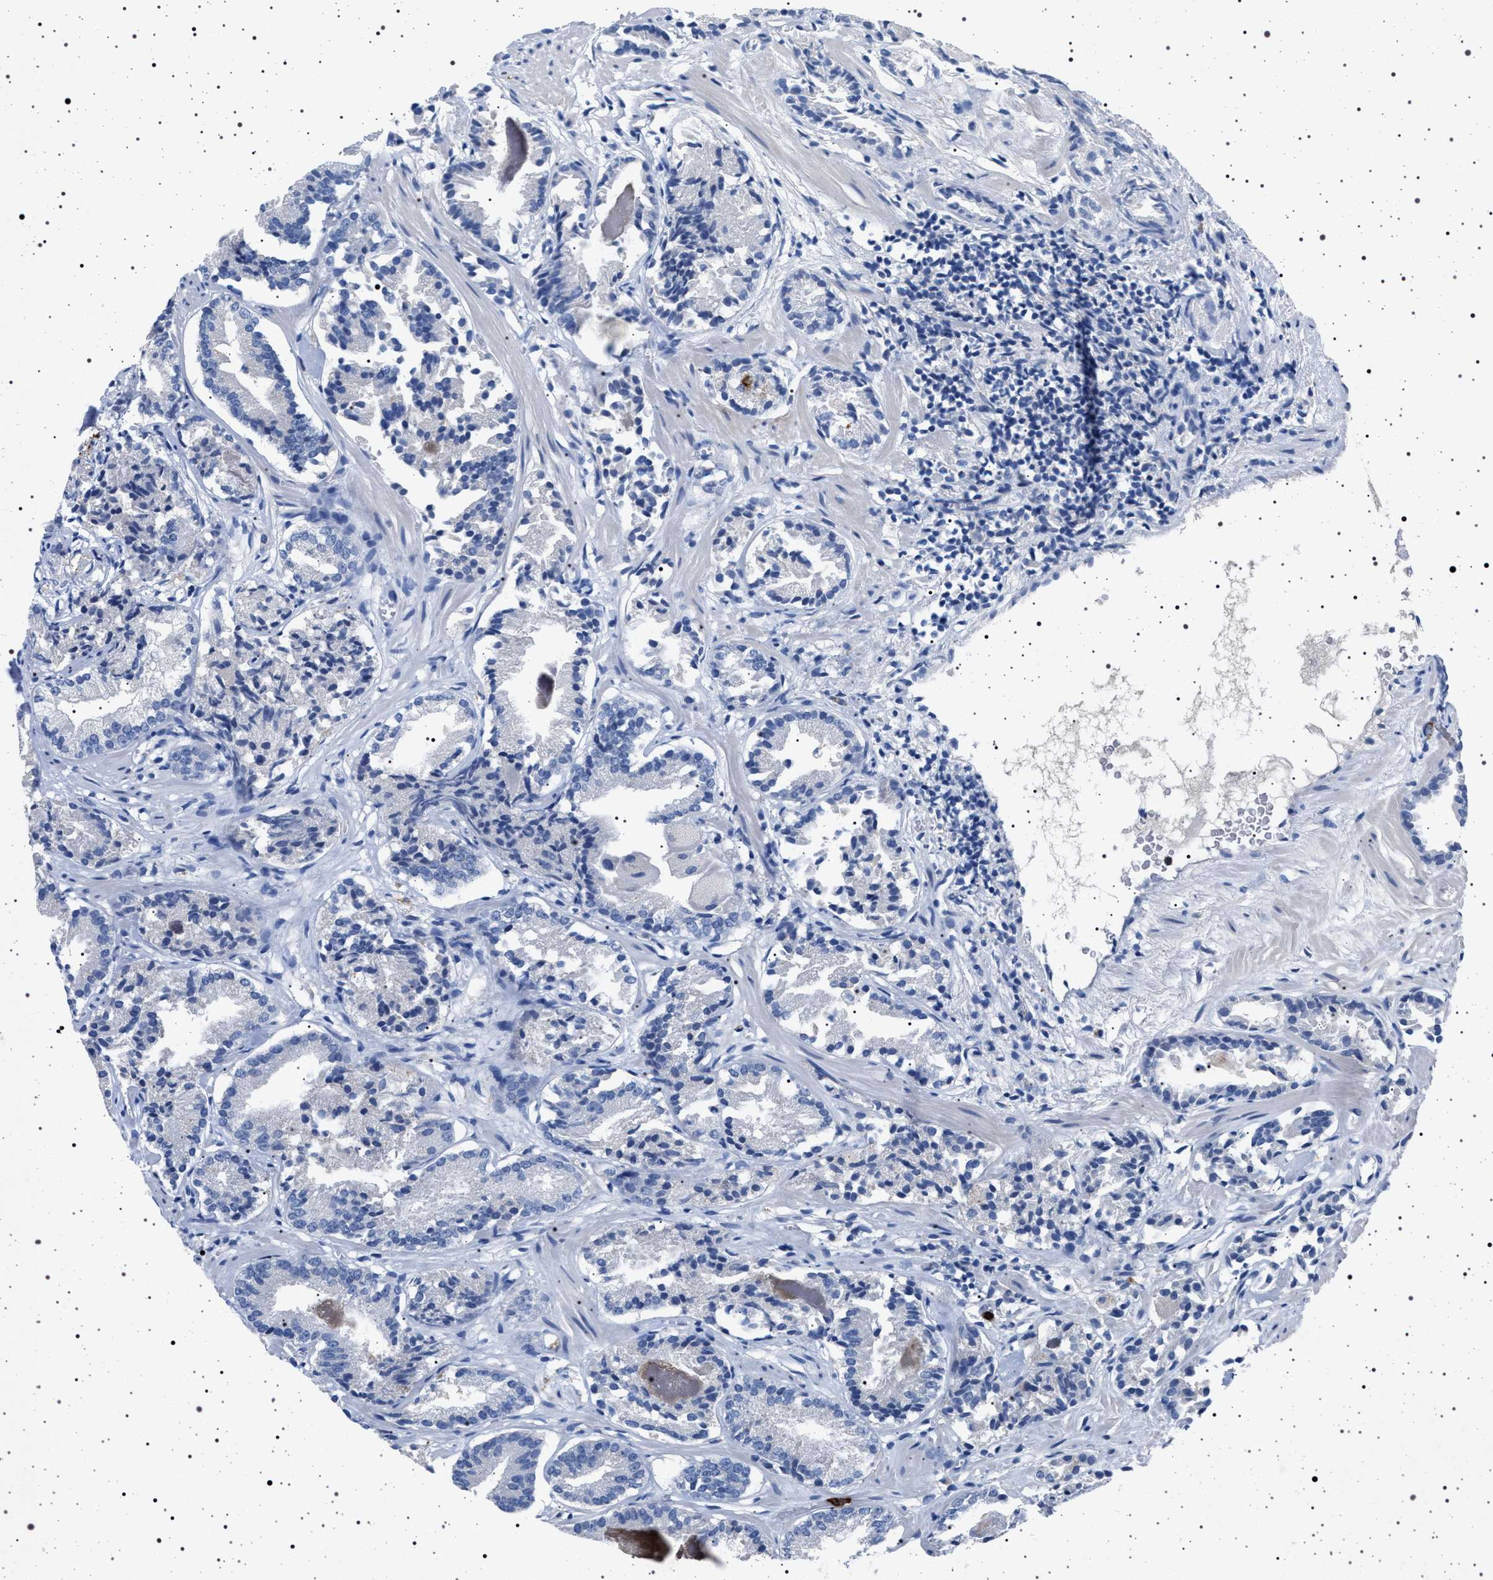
{"staining": {"intensity": "negative", "quantity": "none", "location": "none"}, "tissue": "prostate cancer", "cell_type": "Tumor cells", "image_type": "cancer", "snomed": [{"axis": "morphology", "description": "Adenocarcinoma, Low grade"}, {"axis": "topography", "description": "Prostate"}], "caption": "A histopathology image of human prostate cancer is negative for staining in tumor cells.", "gene": "NAT9", "patient": {"sex": "male", "age": 51}}